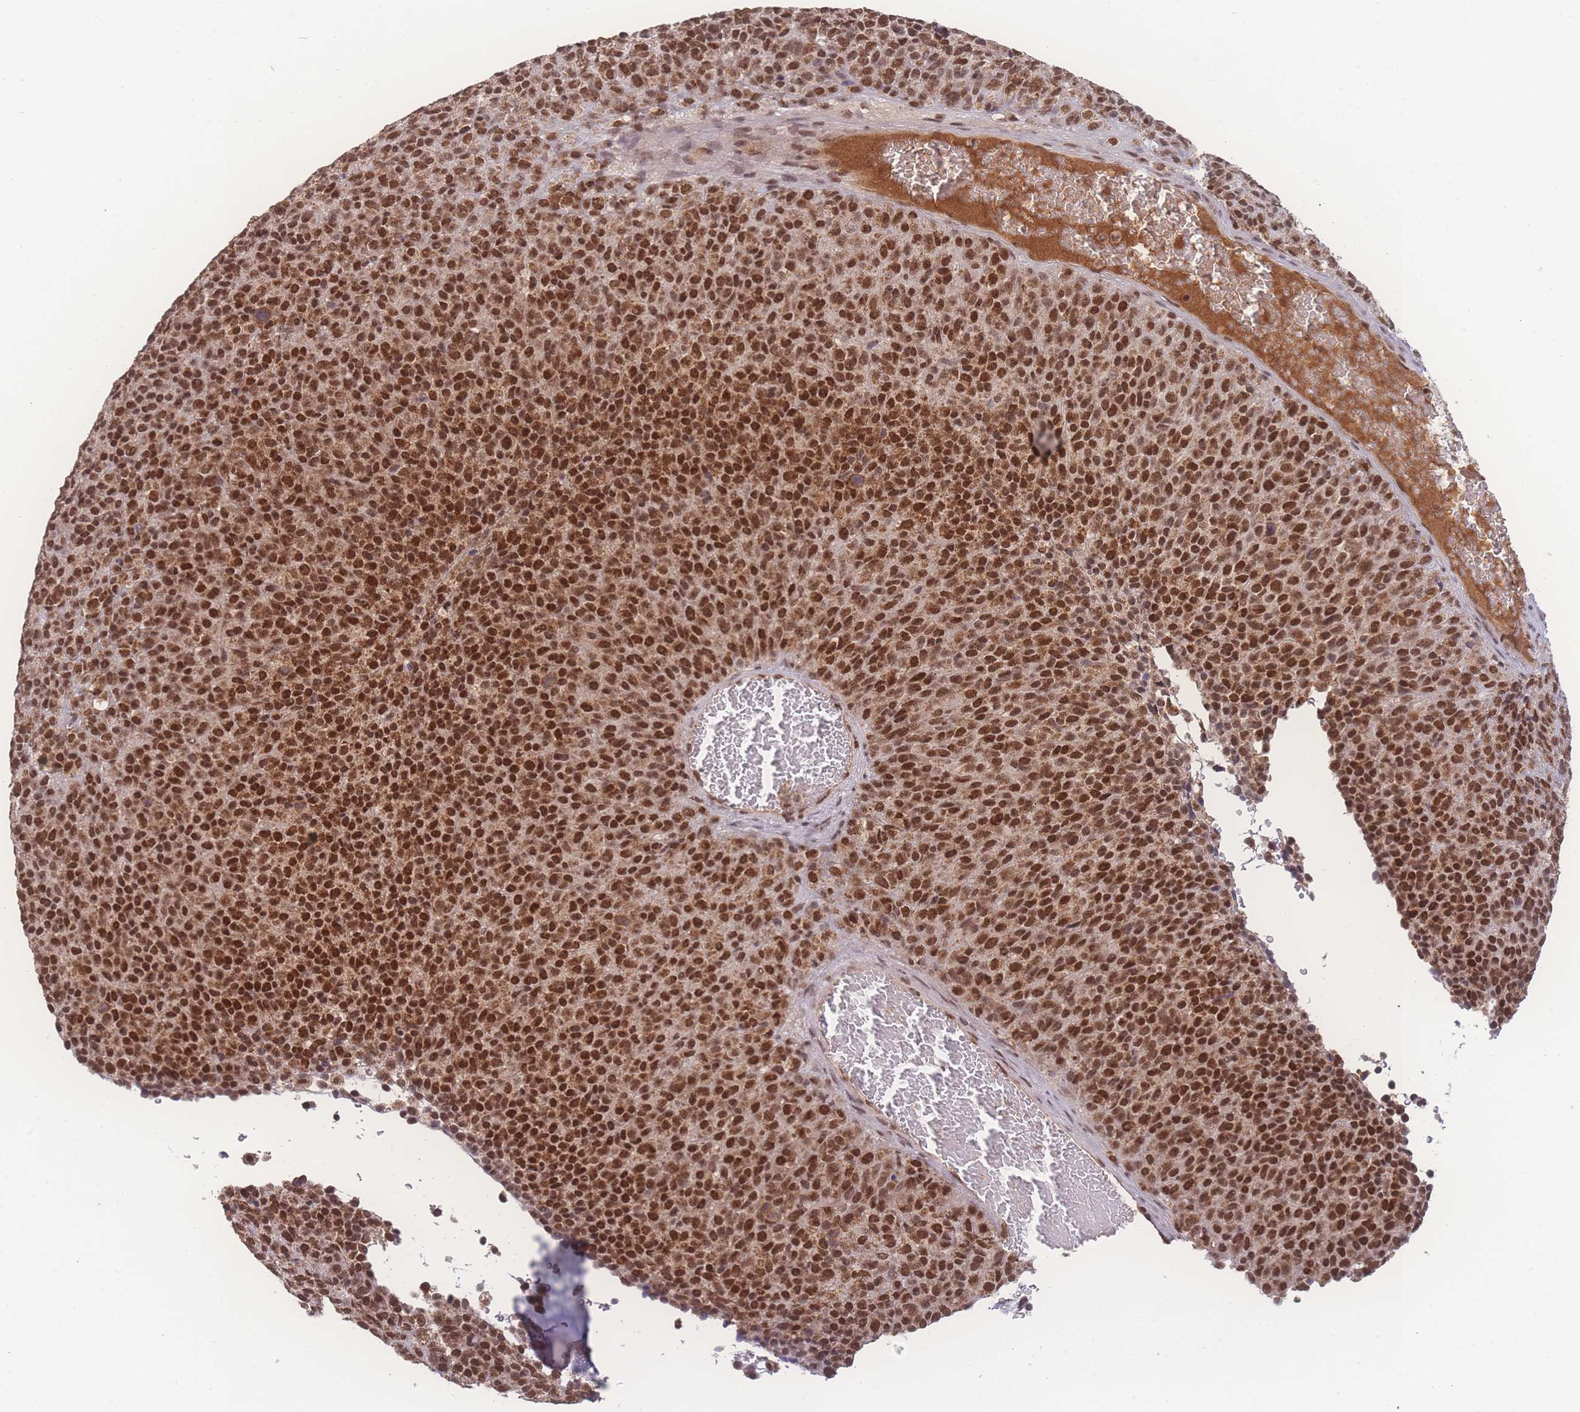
{"staining": {"intensity": "strong", "quantity": ">75%", "location": "nuclear"}, "tissue": "melanoma", "cell_type": "Tumor cells", "image_type": "cancer", "snomed": [{"axis": "morphology", "description": "Malignant melanoma, Metastatic site"}, {"axis": "topography", "description": "Brain"}], "caption": "Brown immunohistochemical staining in human melanoma exhibits strong nuclear expression in about >75% of tumor cells. Ihc stains the protein of interest in brown and the nuclei are stained blue.", "gene": "RAVER1", "patient": {"sex": "female", "age": 56}}